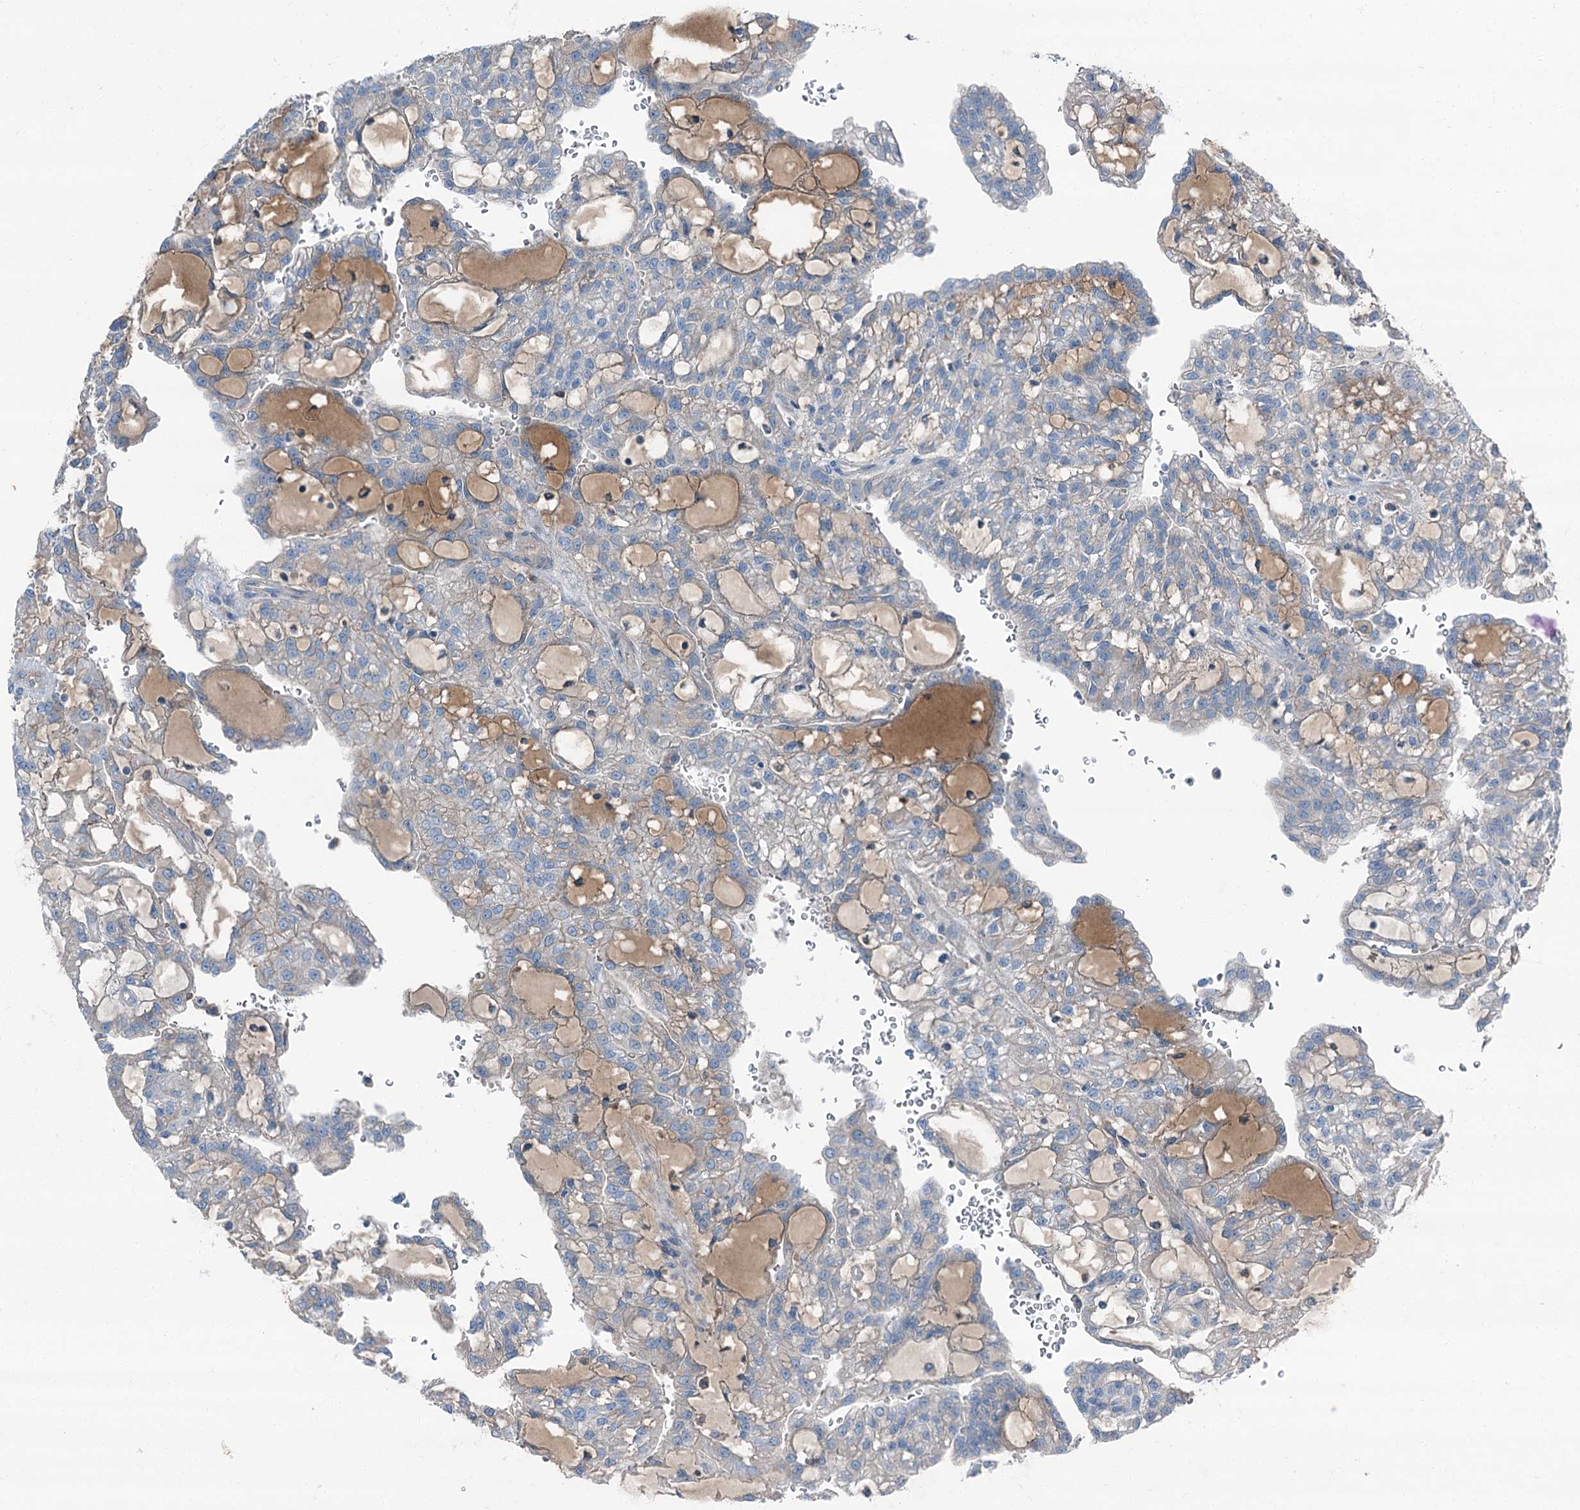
{"staining": {"intensity": "negative", "quantity": "none", "location": "none"}, "tissue": "renal cancer", "cell_type": "Tumor cells", "image_type": "cancer", "snomed": [{"axis": "morphology", "description": "Adenocarcinoma, NOS"}, {"axis": "topography", "description": "Kidney"}], "caption": "This is an IHC histopathology image of human renal cancer. There is no positivity in tumor cells.", "gene": "AXL", "patient": {"sex": "male", "age": 63}}